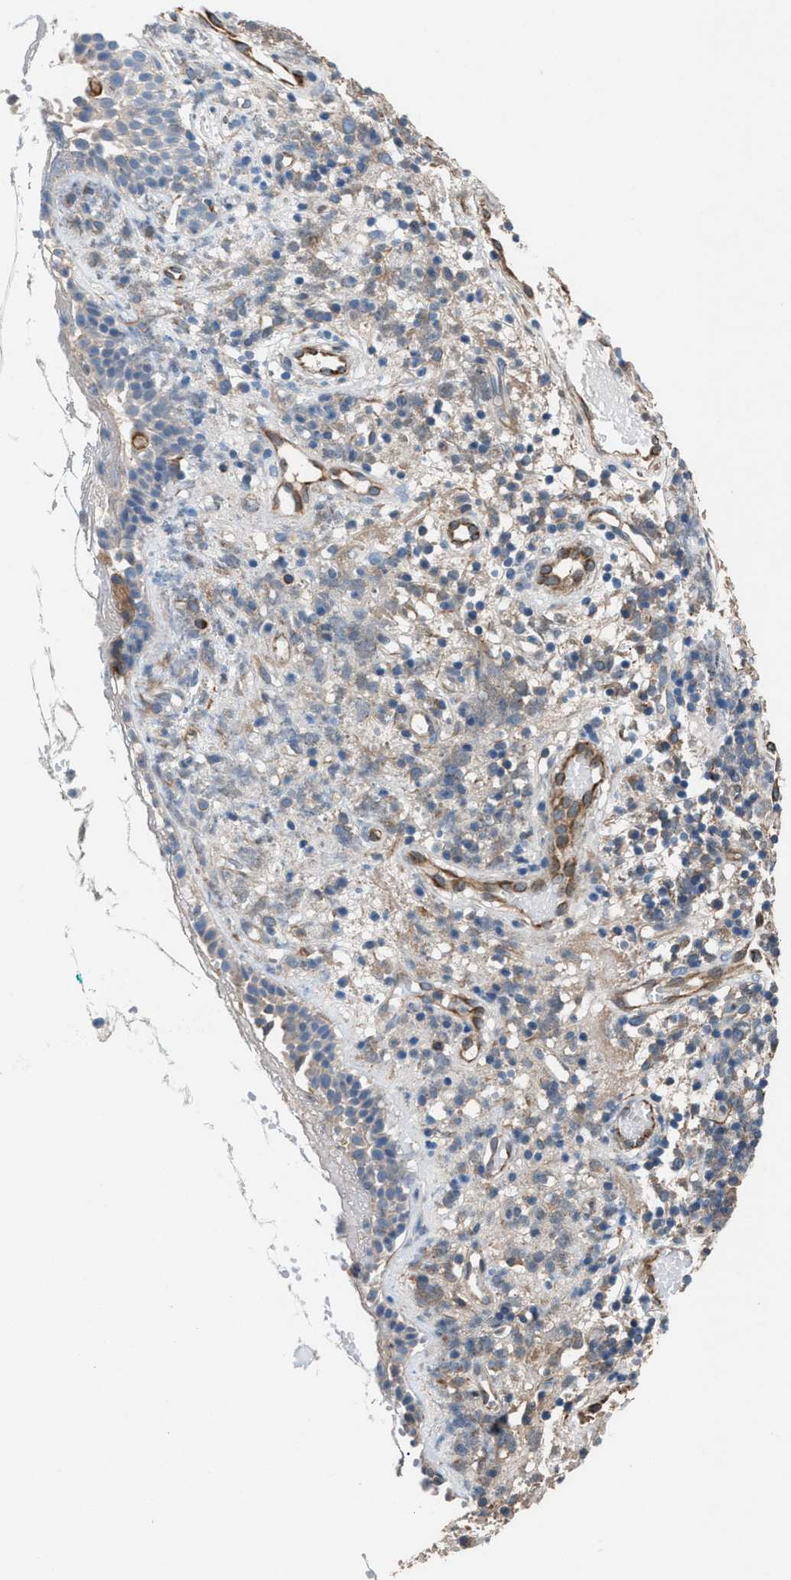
{"staining": {"intensity": "negative", "quantity": "none", "location": "none"}, "tissue": "nasopharynx", "cell_type": "Respiratory epithelial cells", "image_type": "normal", "snomed": [{"axis": "morphology", "description": "Normal tissue, NOS"}, {"axis": "morphology", "description": "Basal cell carcinoma"}, {"axis": "topography", "description": "Cartilage tissue"}, {"axis": "topography", "description": "Nasopharynx"}, {"axis": "topography", "description": "Oral tissue"}], "caption": "Nasopharynx was stained to show a protein in brown. There is no significant staining in respiratory epithelial cells. Nuclei are stained in blue.", "gene": "TPK1", "patient": {"sex": "female", "age": 77}}